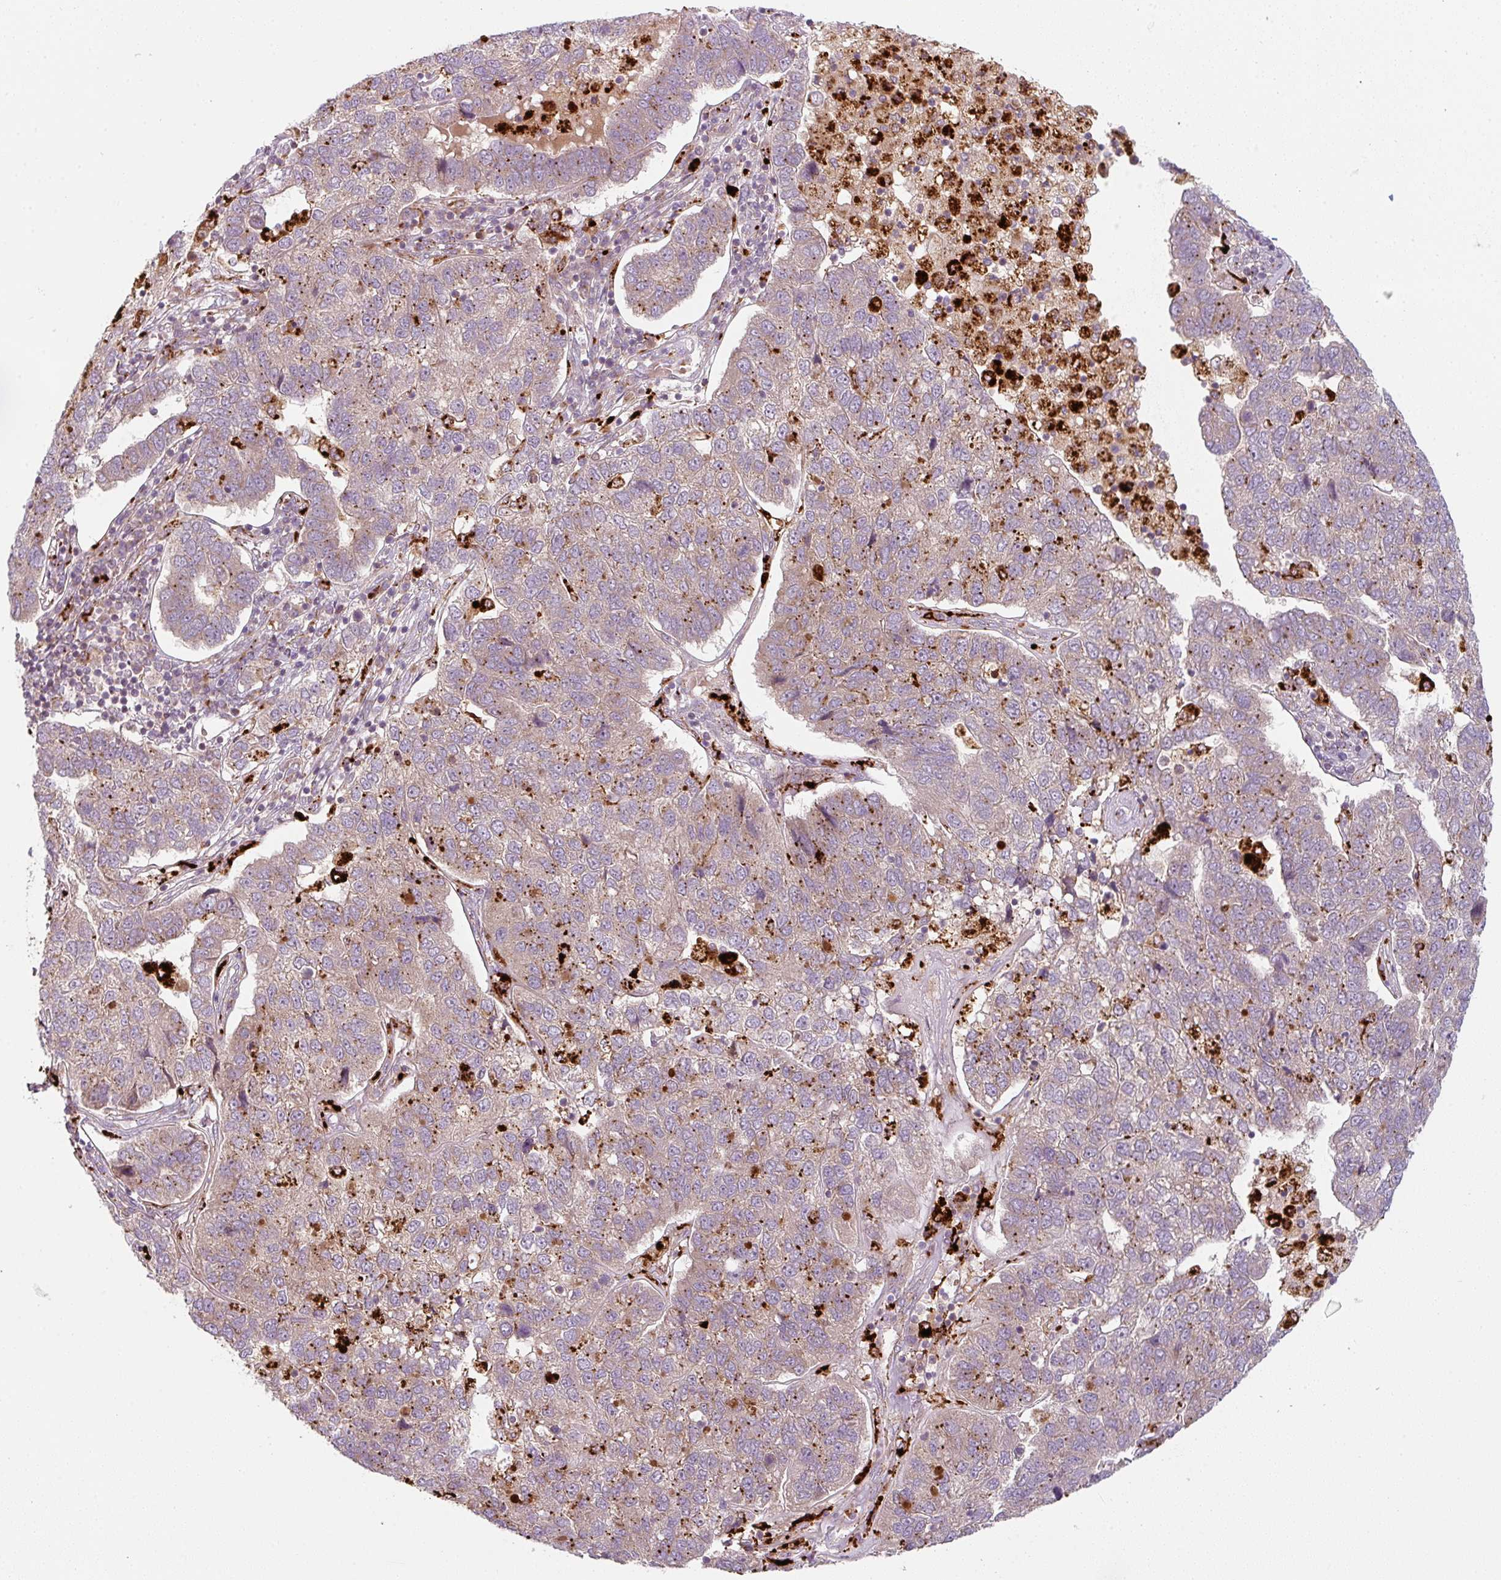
{"staining": {"intensity": "moderate", "quantity": "25%-75%", "location": "cytoplasmic/membranous"}, "tissue": "pancreatic cancer", "cell_type": "Tumor cells", "image_type": "cancer", "snomed": [{"axis": "morphology", "description": "Adenocarcinoma, NOS"}, {"axis": "topography", "description": "Pancreas"}], "caption": "The histopathology image exhibits a brown stain indicating the presence of a protein in the cytoplasmic/membranous of tumor cells in pancreatic cancer (adenocarcinoma).", "gene": "GVQW3", "patient": {"sex": "female", "age": 61}}